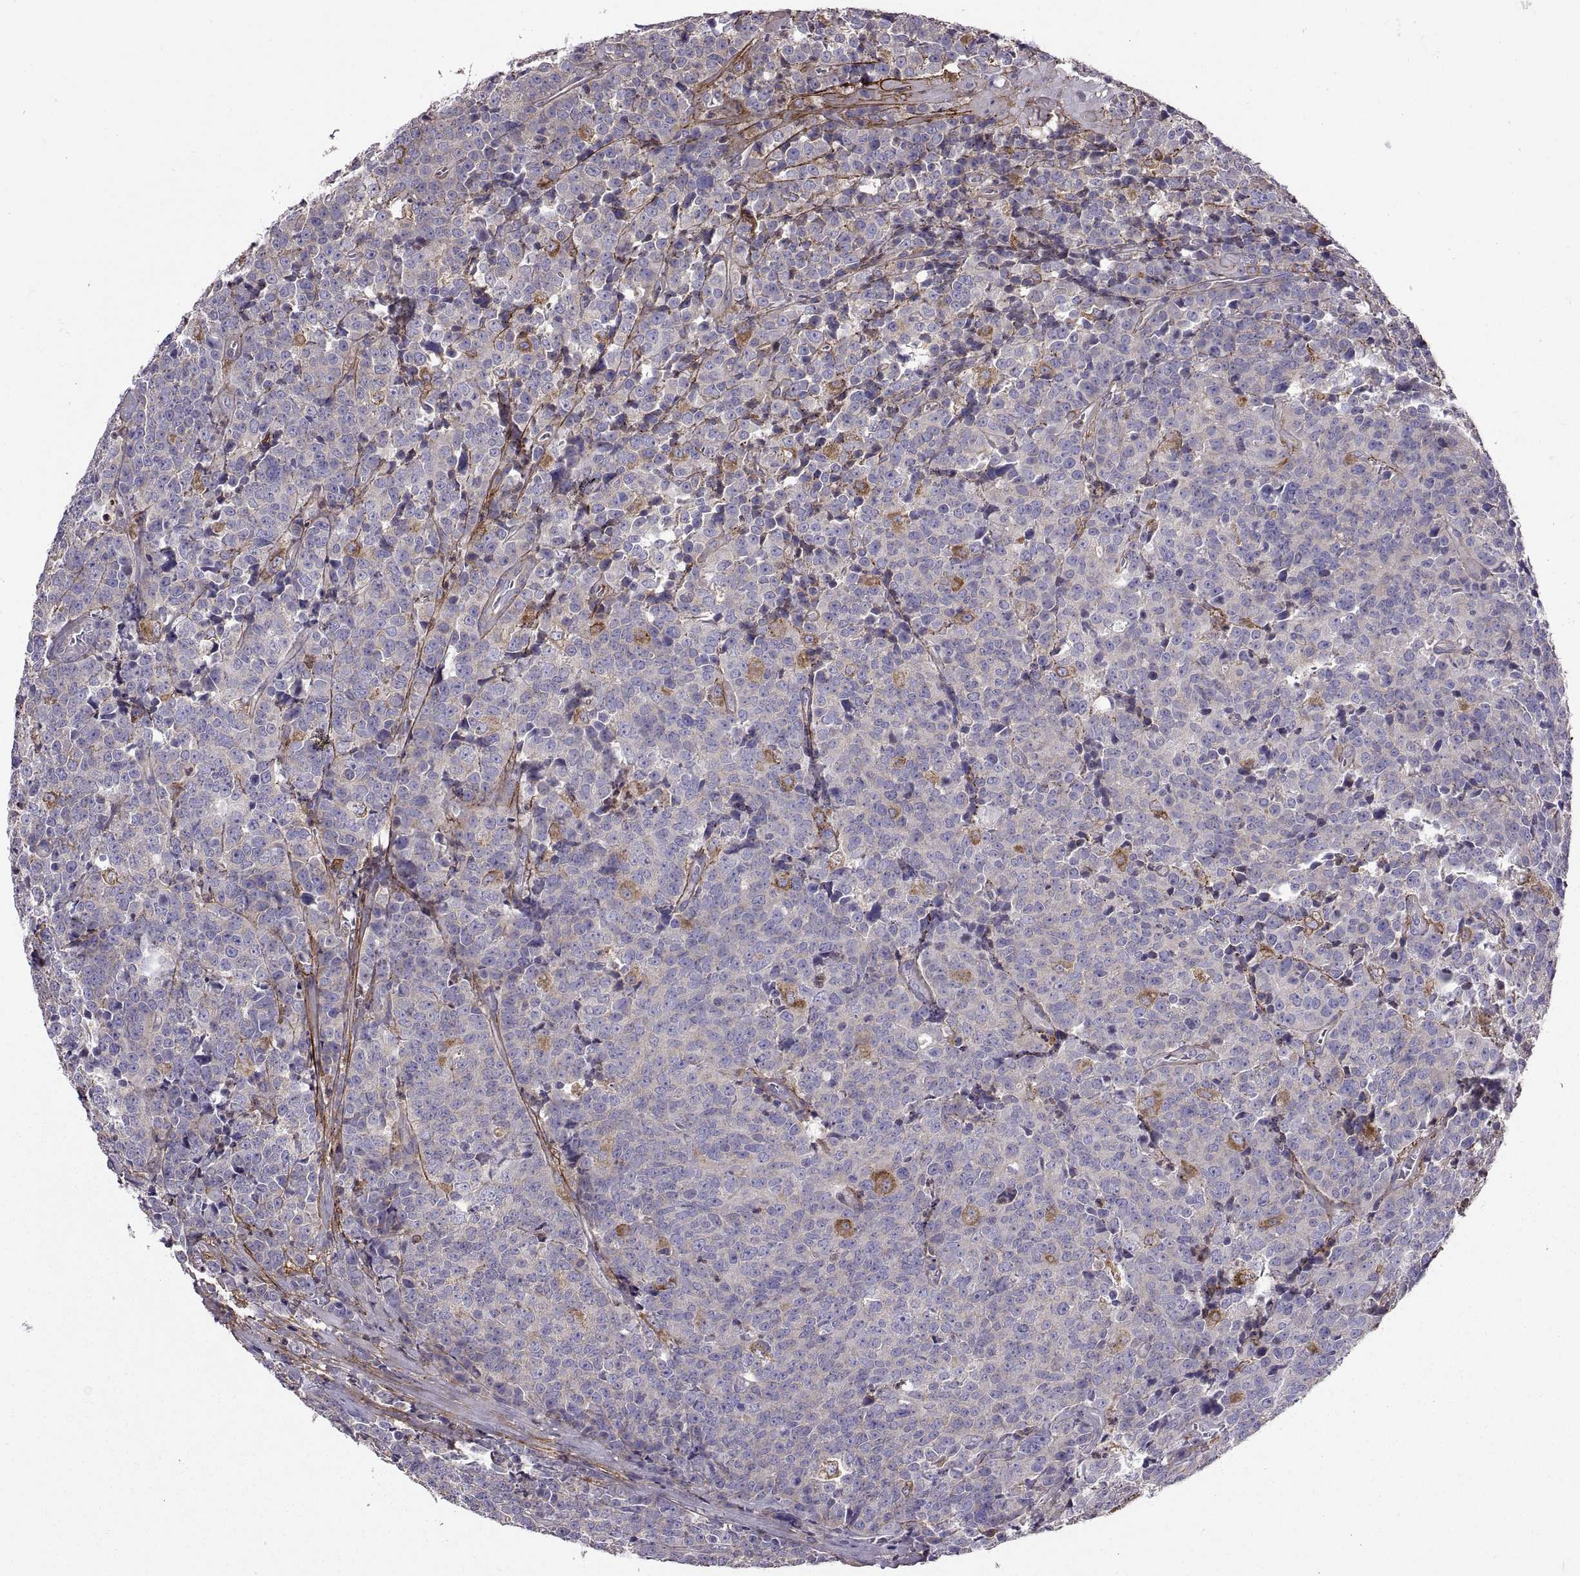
{"staining": {"intensity": "negative", "quantity": "none", "location": "none"}, "tissue": "prostate cancer", "cell_type": "Tumor cells", "image_type": "cancer", "snomed": [{"axis": "morphology", "description": "Adenocarcinoma, NOS"}, {"axis": "topography", "description": "Prostate"}], "caption": "Immunohistochemistry micrograph of neoplastic tissue: prostate cancer (adenocarcinoma) stained with DAB (3,3'-diaminobenzidine) shows no significant protein positivity in tumor cells. The staining was performed using DAB to visualize the protein expression in brown, while the nuclei were stained in blue with hematoxylin (Magnification: 20x).", "gene": "EMILIN2", "patient": {"sex": "male", "age": 67}}